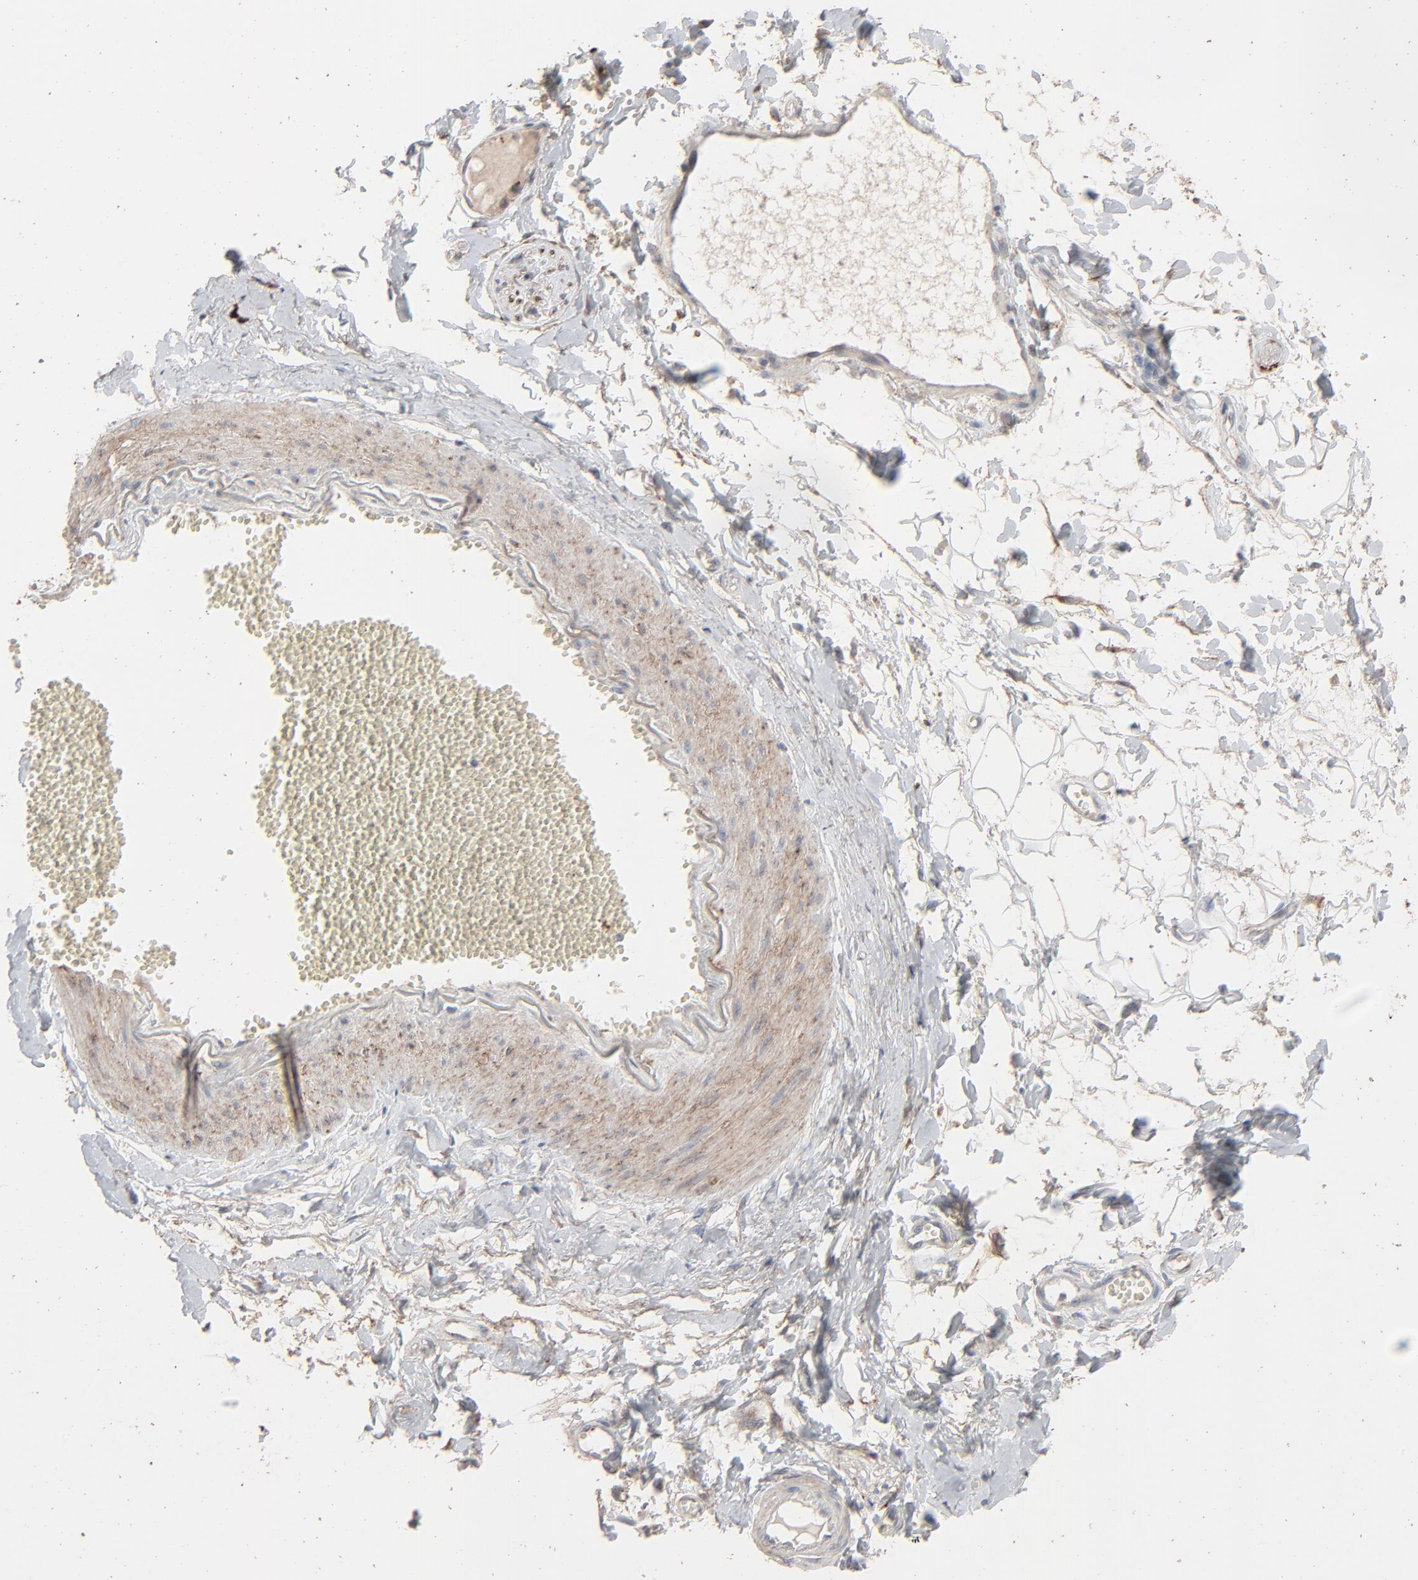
{"staining": {"intensity": "negative", "quantity": "none", "location": "none"}, "tissue": "adipose tissue", "cell_type": "Adipocytes", "image_type": "normal", "snomed": [{"axis": "morphology", "description": "Normal tissue, NOS"}, {"axis": "morphology", "description": "Inflammation, NOS"}, {"axis": "topography", "description": "Salivary gland"}, {"axis": "topography", "description": "Peripheral nerve tissue"}], "caption": "An image of human adipose tissue is negative for staining in adipocytes. The staining was performed using DAB (3,3'-diaminobenzidine) to visualize the protein expression in brown, while the nuclei were stained in blue with hematoxylin (Magnification: 20x).", "gene": "JAM3", "patient": {"sex": "female", "age": 75}}